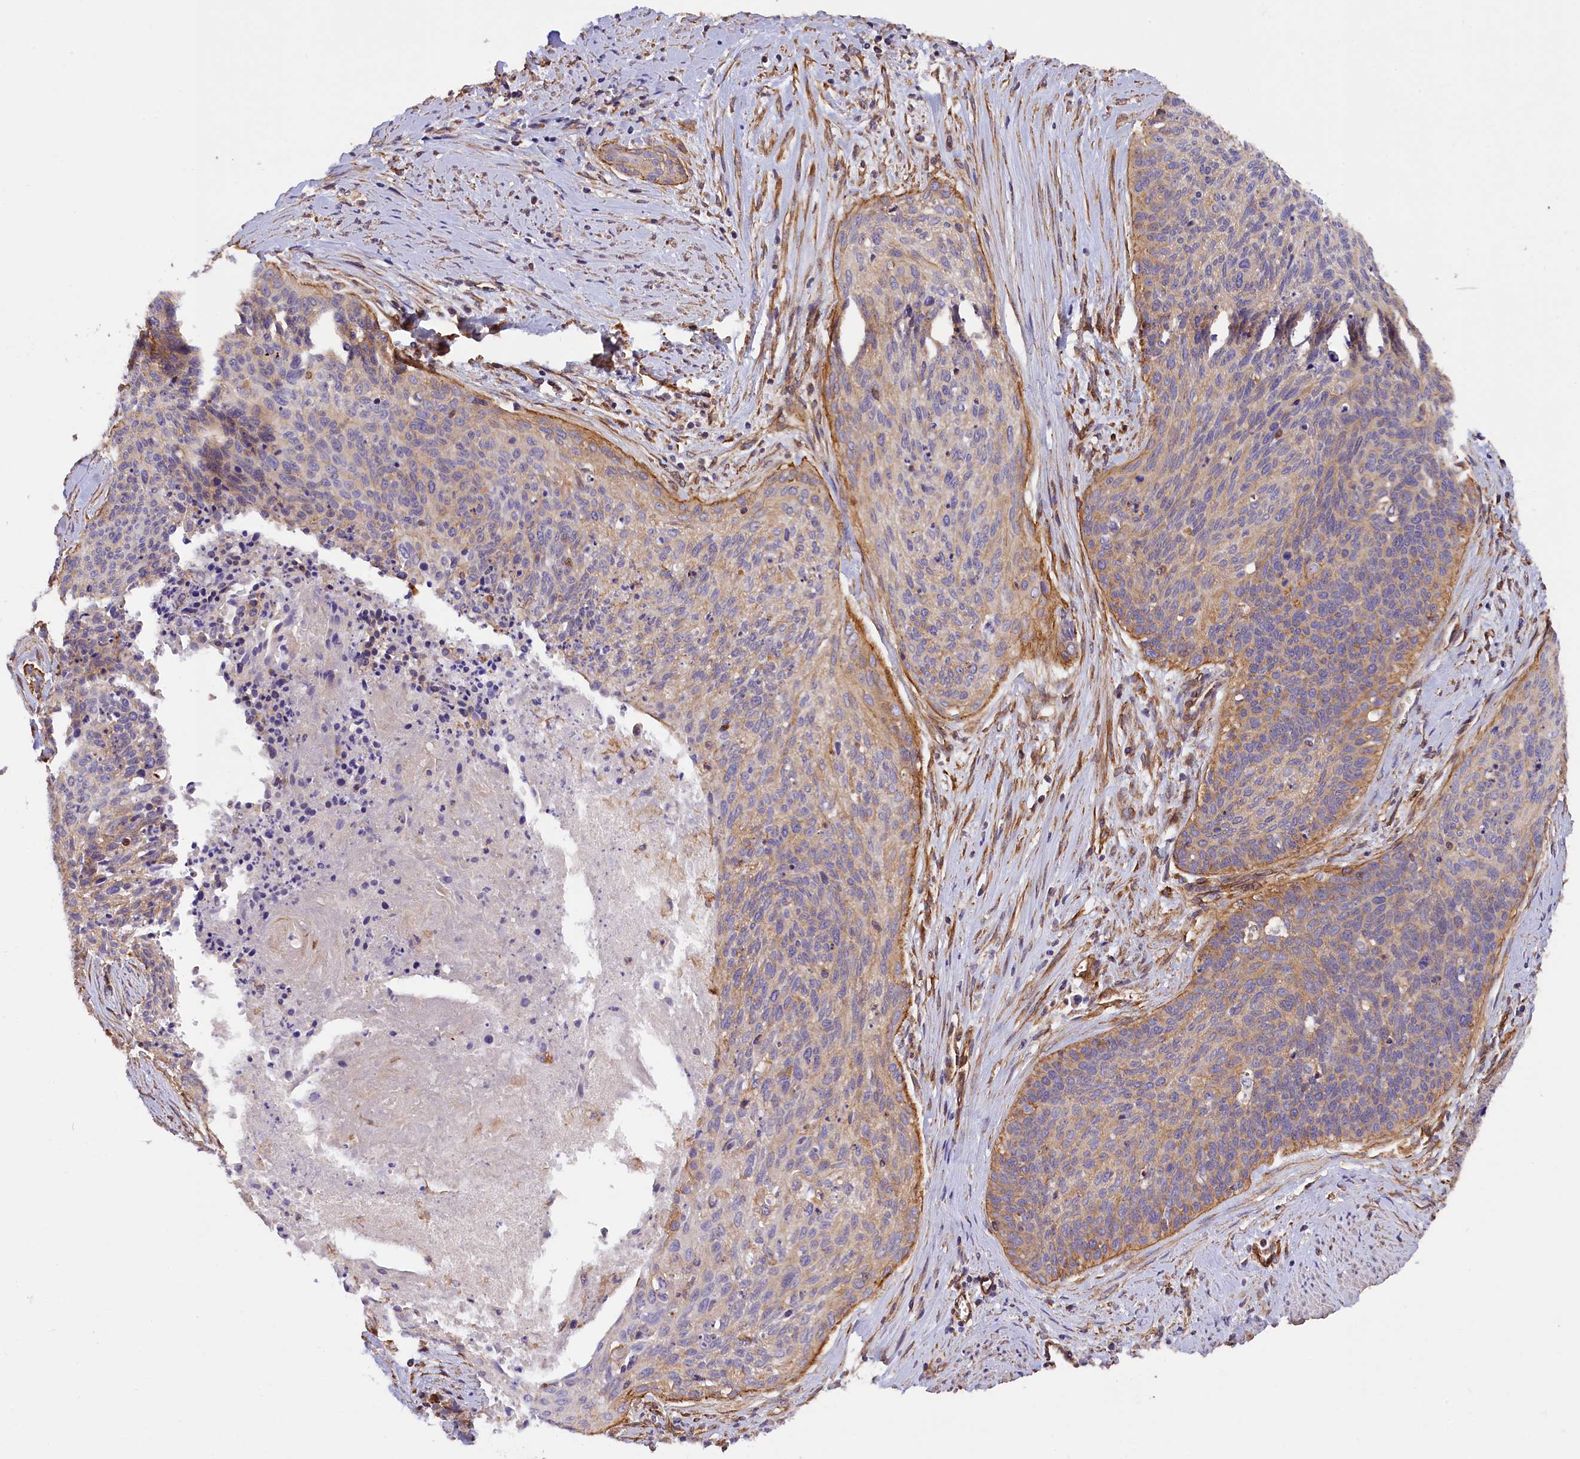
{"staining": {"intensity": "weak", "quantity": "25%-75%", "location": "cytoplasmic/membranous"}, "tissue": "cervical cancer", "cell_type": "Tumor cells", "image_type": "cancer", "snomed": [{"axis": "morphology", "description": "Squamous cell carcinoma, NOS"}, {"axis": "topography", "description": "Cervix"}], "caption": "Immunohistochemistry (IHC) image of human cervical cancer stained for a protein (brown), which reveals low levels of weak cytoplasmic/membranous positivity in about 25%-75% of tumor cells.", "gene": "MED20", "patient": {"sex": "female", "age": 55}}